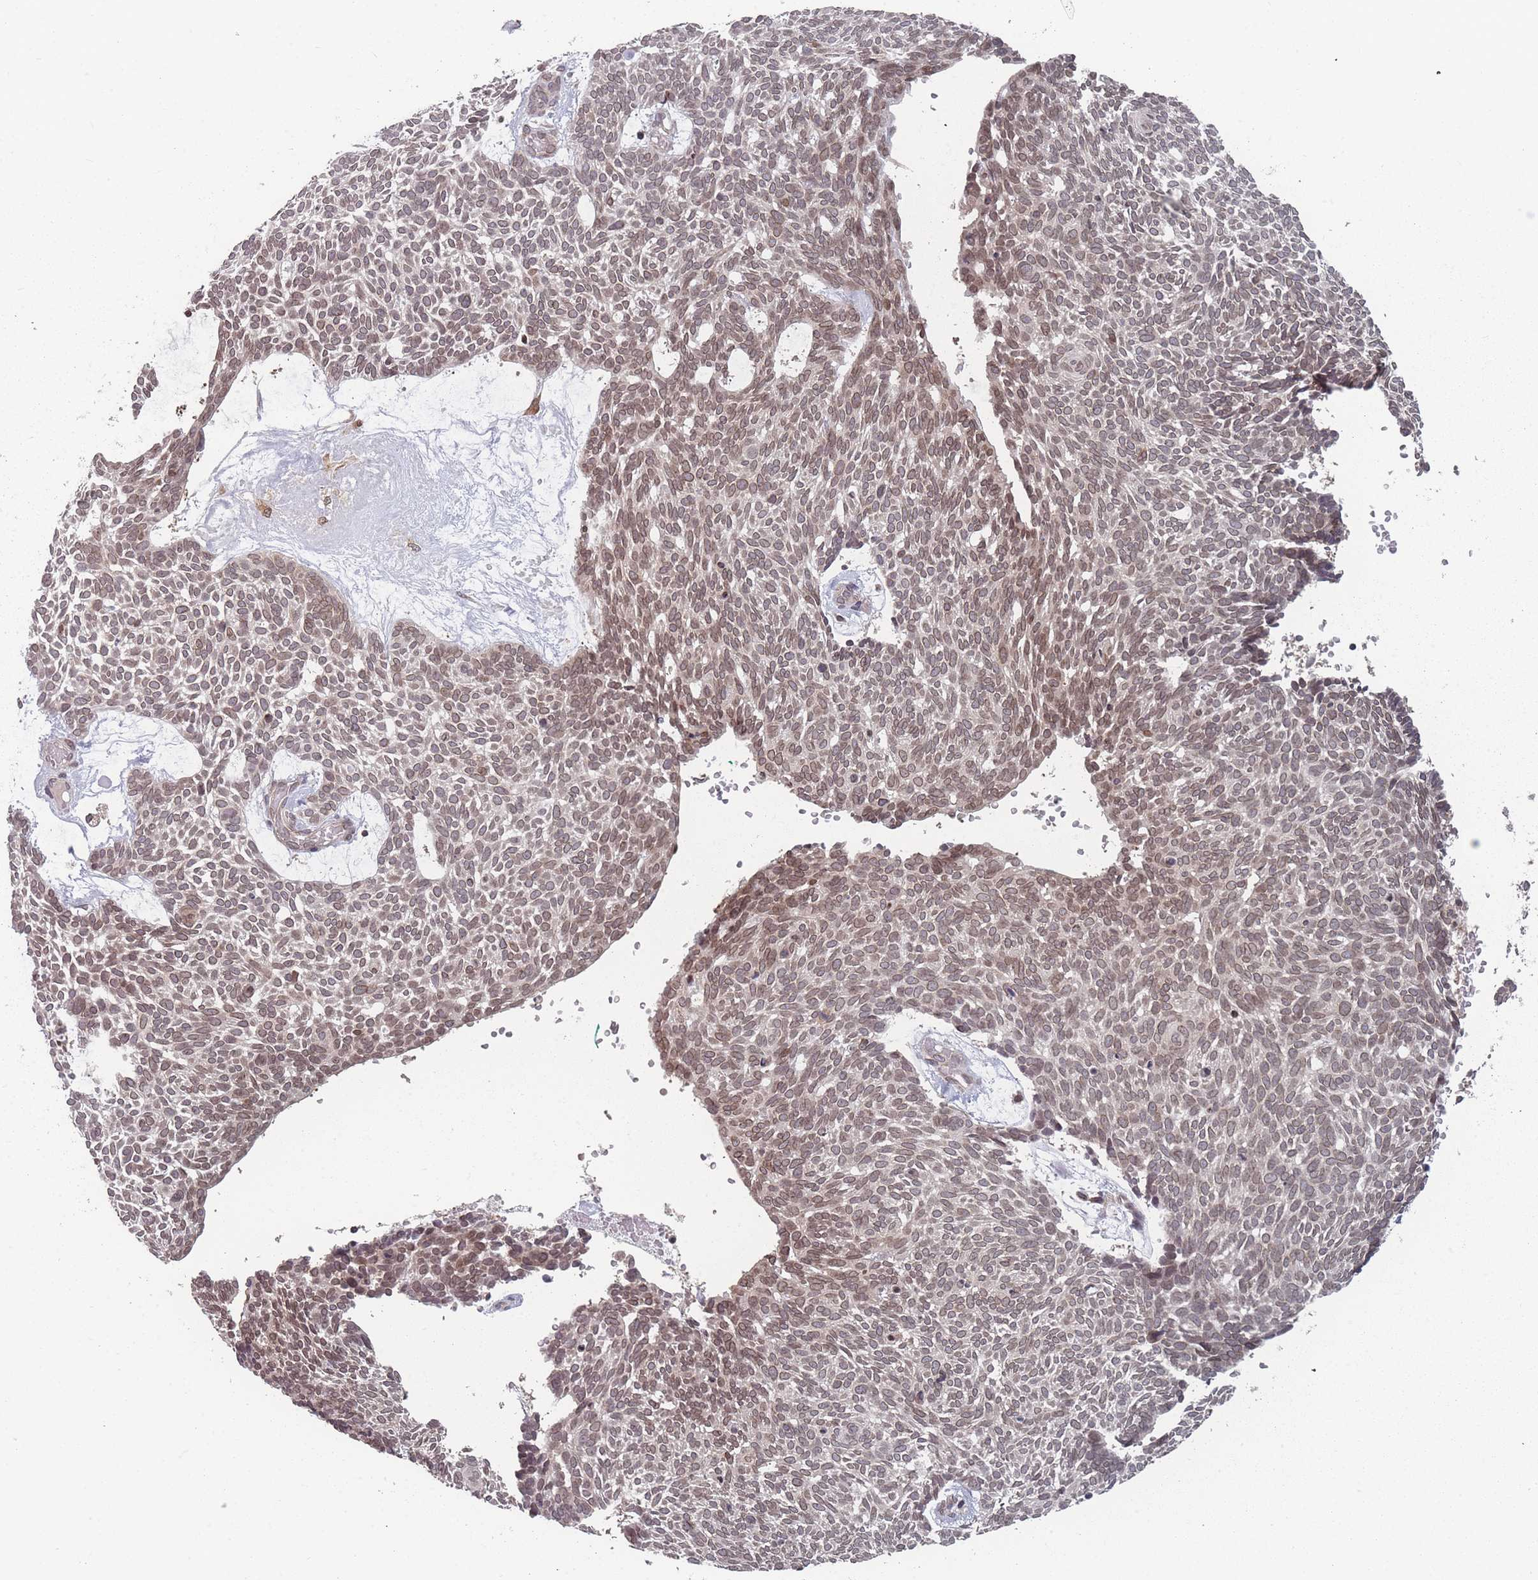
{"staining": {"intensity": "weak", "quantity": ">75%", "location": "cytoplasmic/membranous,nuclear"}, "tissue": "skin cancer", "cell_type": "Tumor cells", "image_type": "cancer", "snomed": [{"axis": "morphology", "description": "Basal cell carcinoma"}, {"axis": "topography", "description": "Skin"}], "caption": "DAB immunohistochemical staining of human skin cancer (basal cell carcinoma) displays weak cytoplasmic/membranous and nuclear protein staining in about >75% of tumor cells.", "gene": "TBC1D25", "patient": {"sex": "male", "age": 61}}